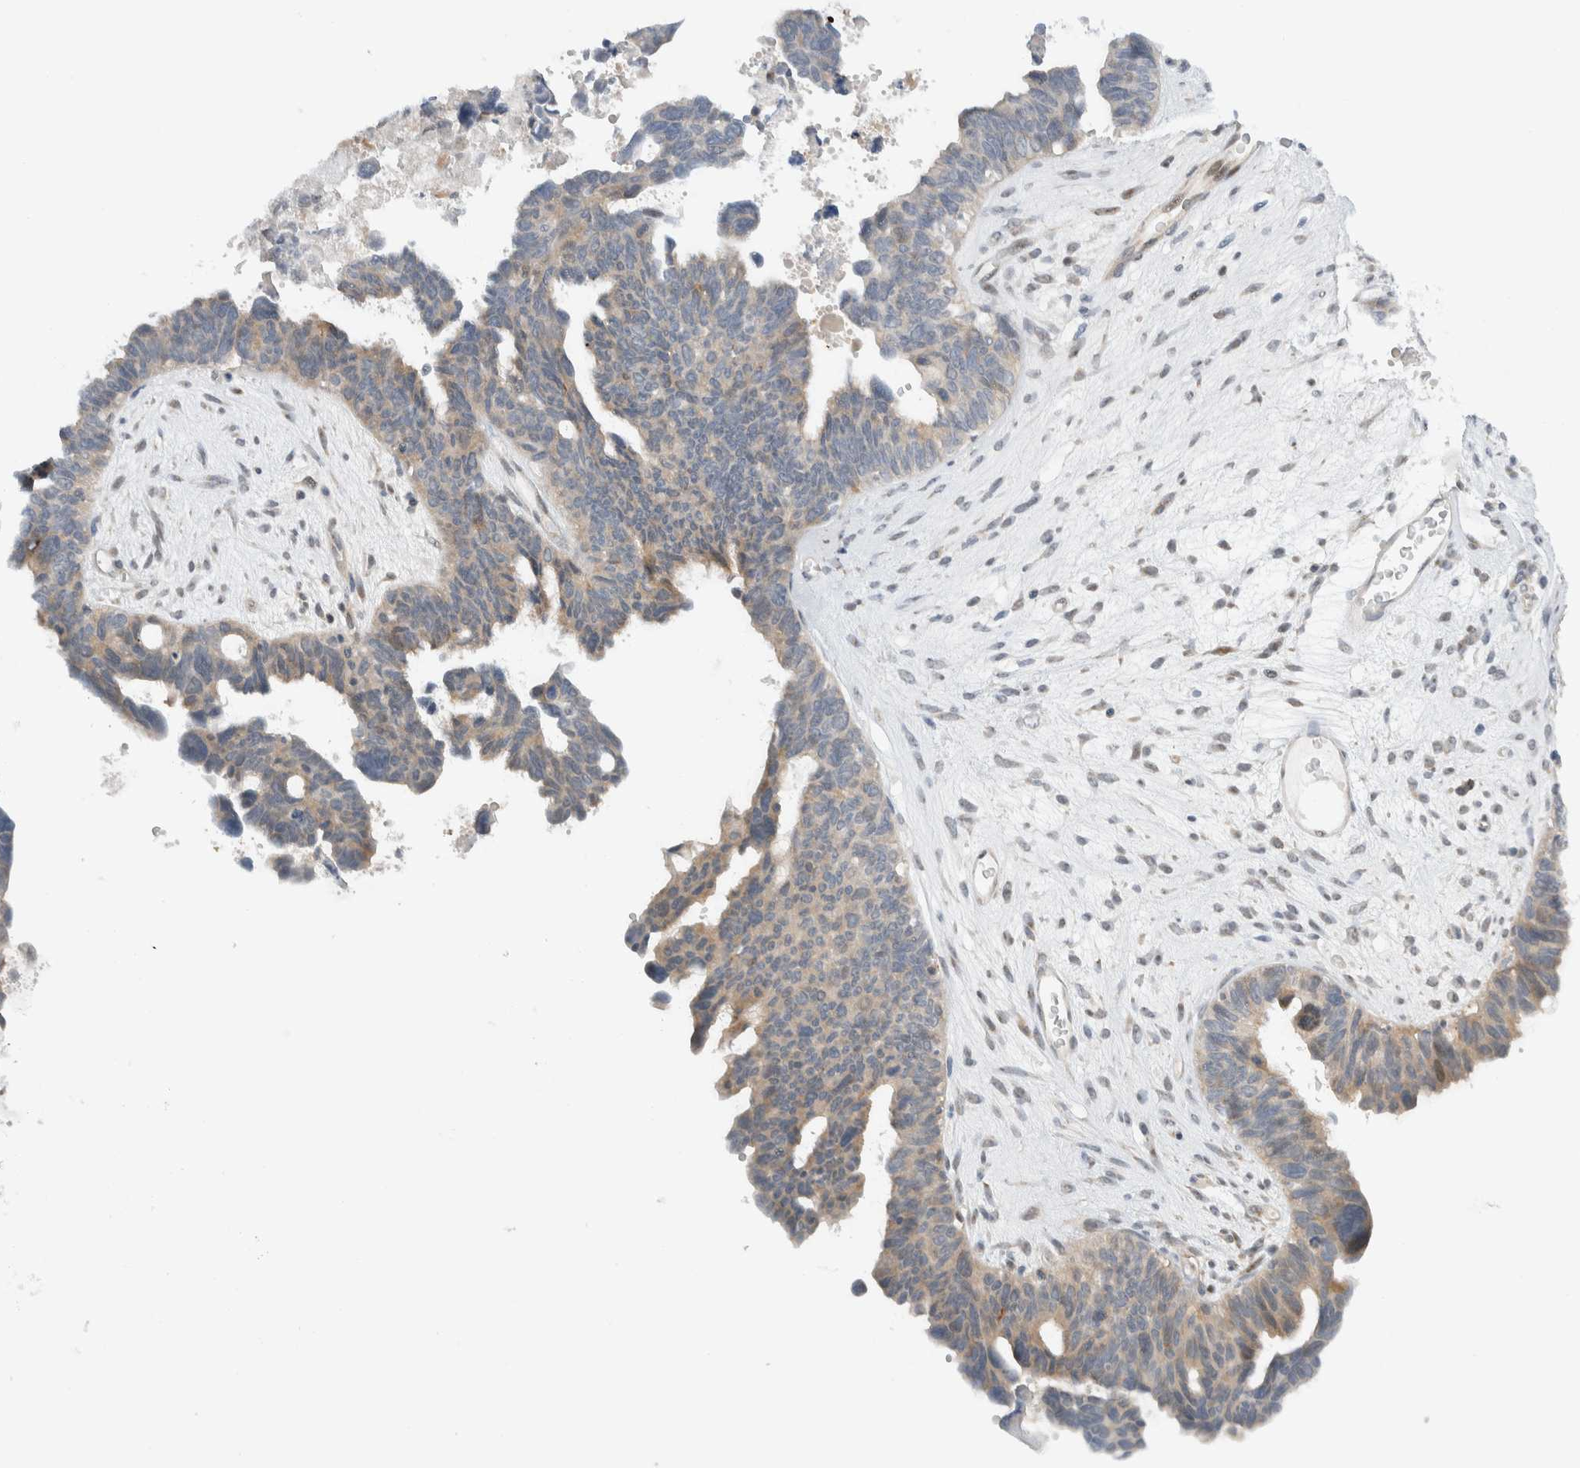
{"staining": {"intensity": "weak", "quantity": ">75%", "location": "cytoplasmic/membranous"}, "tissue": "ovarian cancer", "cell_type": "Tumor cells", "image_type": "cancer", "snomed": [{"axis": "morphology", "description": "Cystadenocarcinoma, serous, NOS"}, {"axis": "topography", "description": "Ovary"}], "caption": "Tumor cells show weak cytoplasmic/membranous expression in about >75% of cells in serous cystadenocarcinoma (ovarian). The protein of interest is stained brown, and the nuclei are stained in blue (DAB IHC with brightfield microscopy, high magnification).", "gene": "NCR3LG1", "patient": {"sex": "female", "age": 79}}